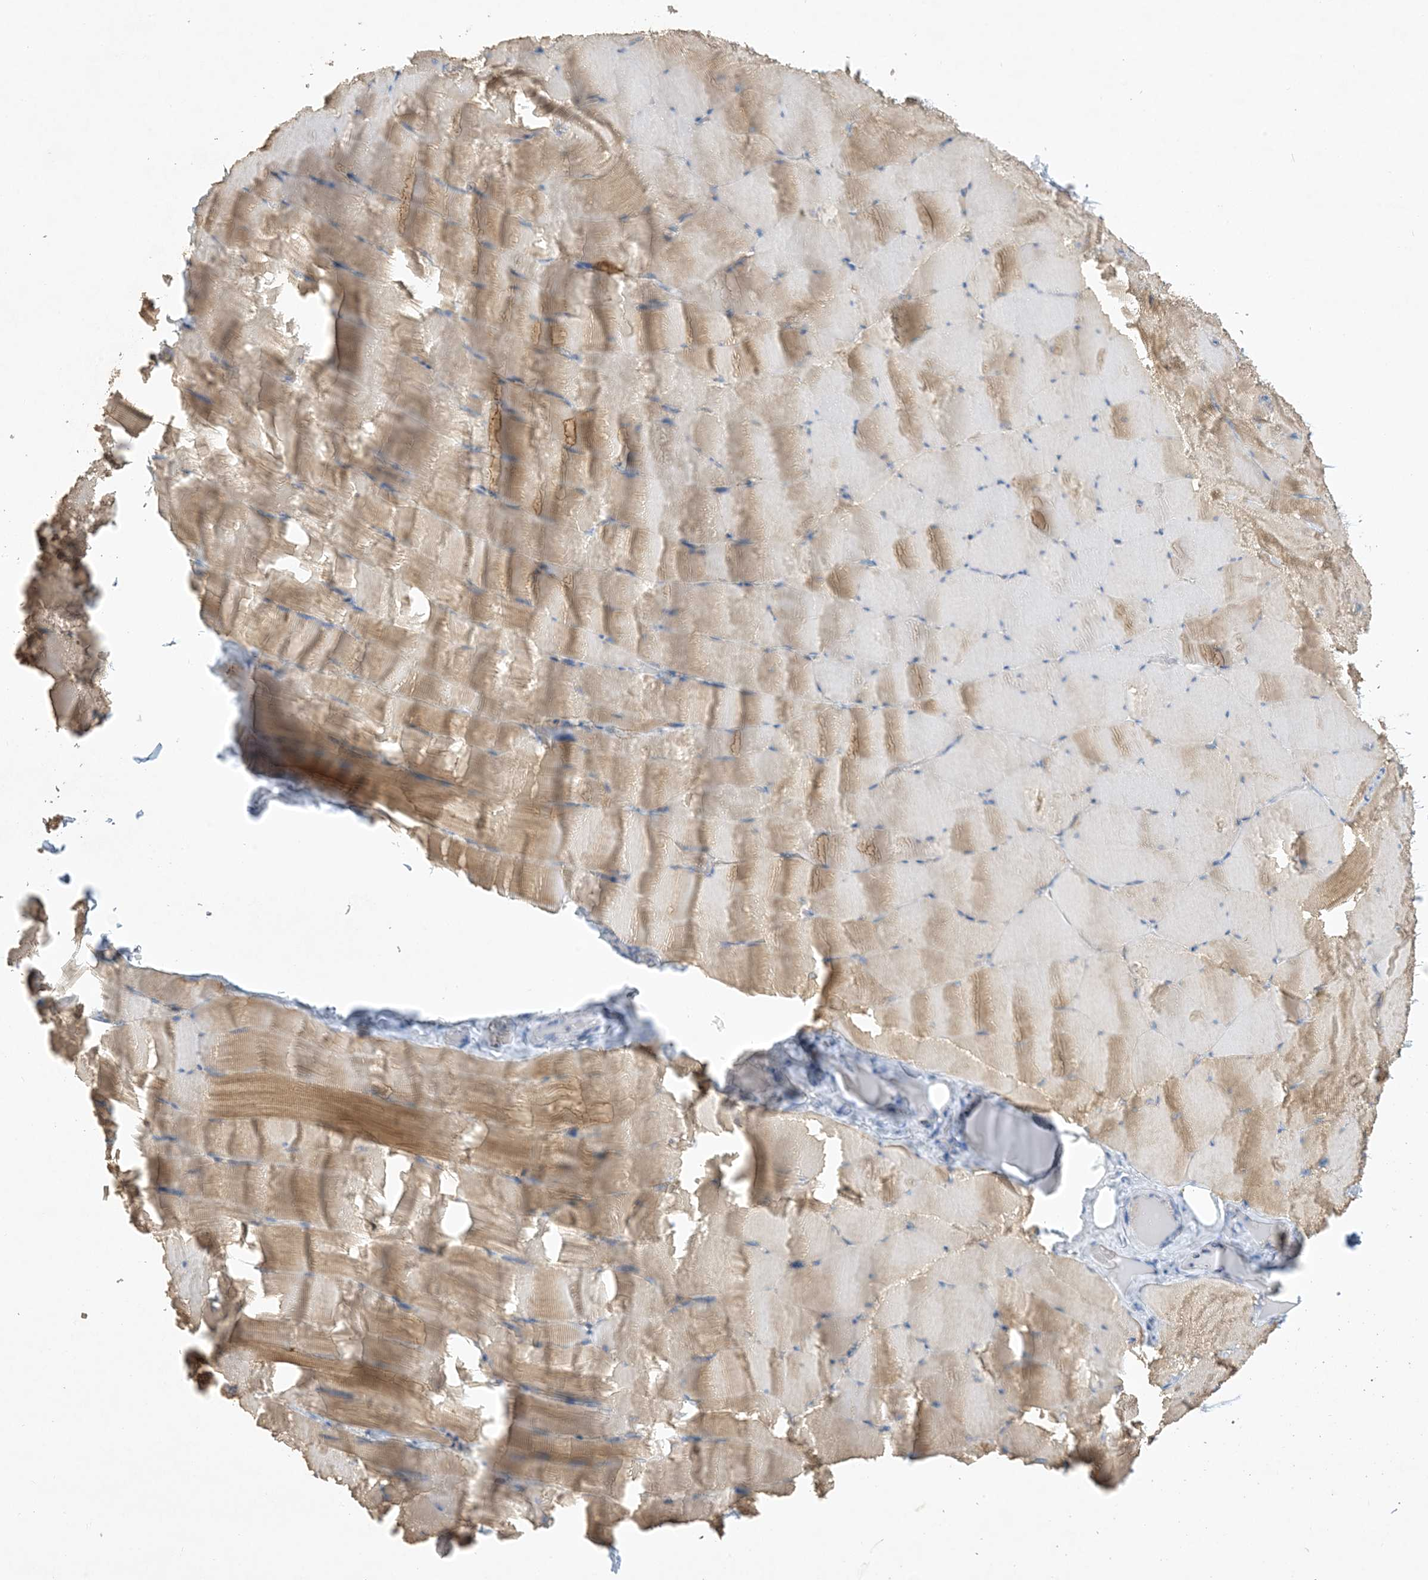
{"staining": {"intensity": "moderate", "quantity": ">75%", "location": "cytoplasmic/membranous"}, "tissue": "skeletal muscle", "cell_type": "Myocytes", "image_type": "normal", "snomed": [{"axis": "morphology", "description": "Normal tissue, NOS"}, {"axis": "topography", "description": "Skeletal muscle"}], "caption": "An immunohistochemistry (IHC) histopathology image of normal tissue is shown. Protein staining in brown shows moderate cytoplasmic/membranous positivity in skeletal muscle within myocytes.", "gene": "XIRP2", "patient": {"sex": "male", "age": 62}}